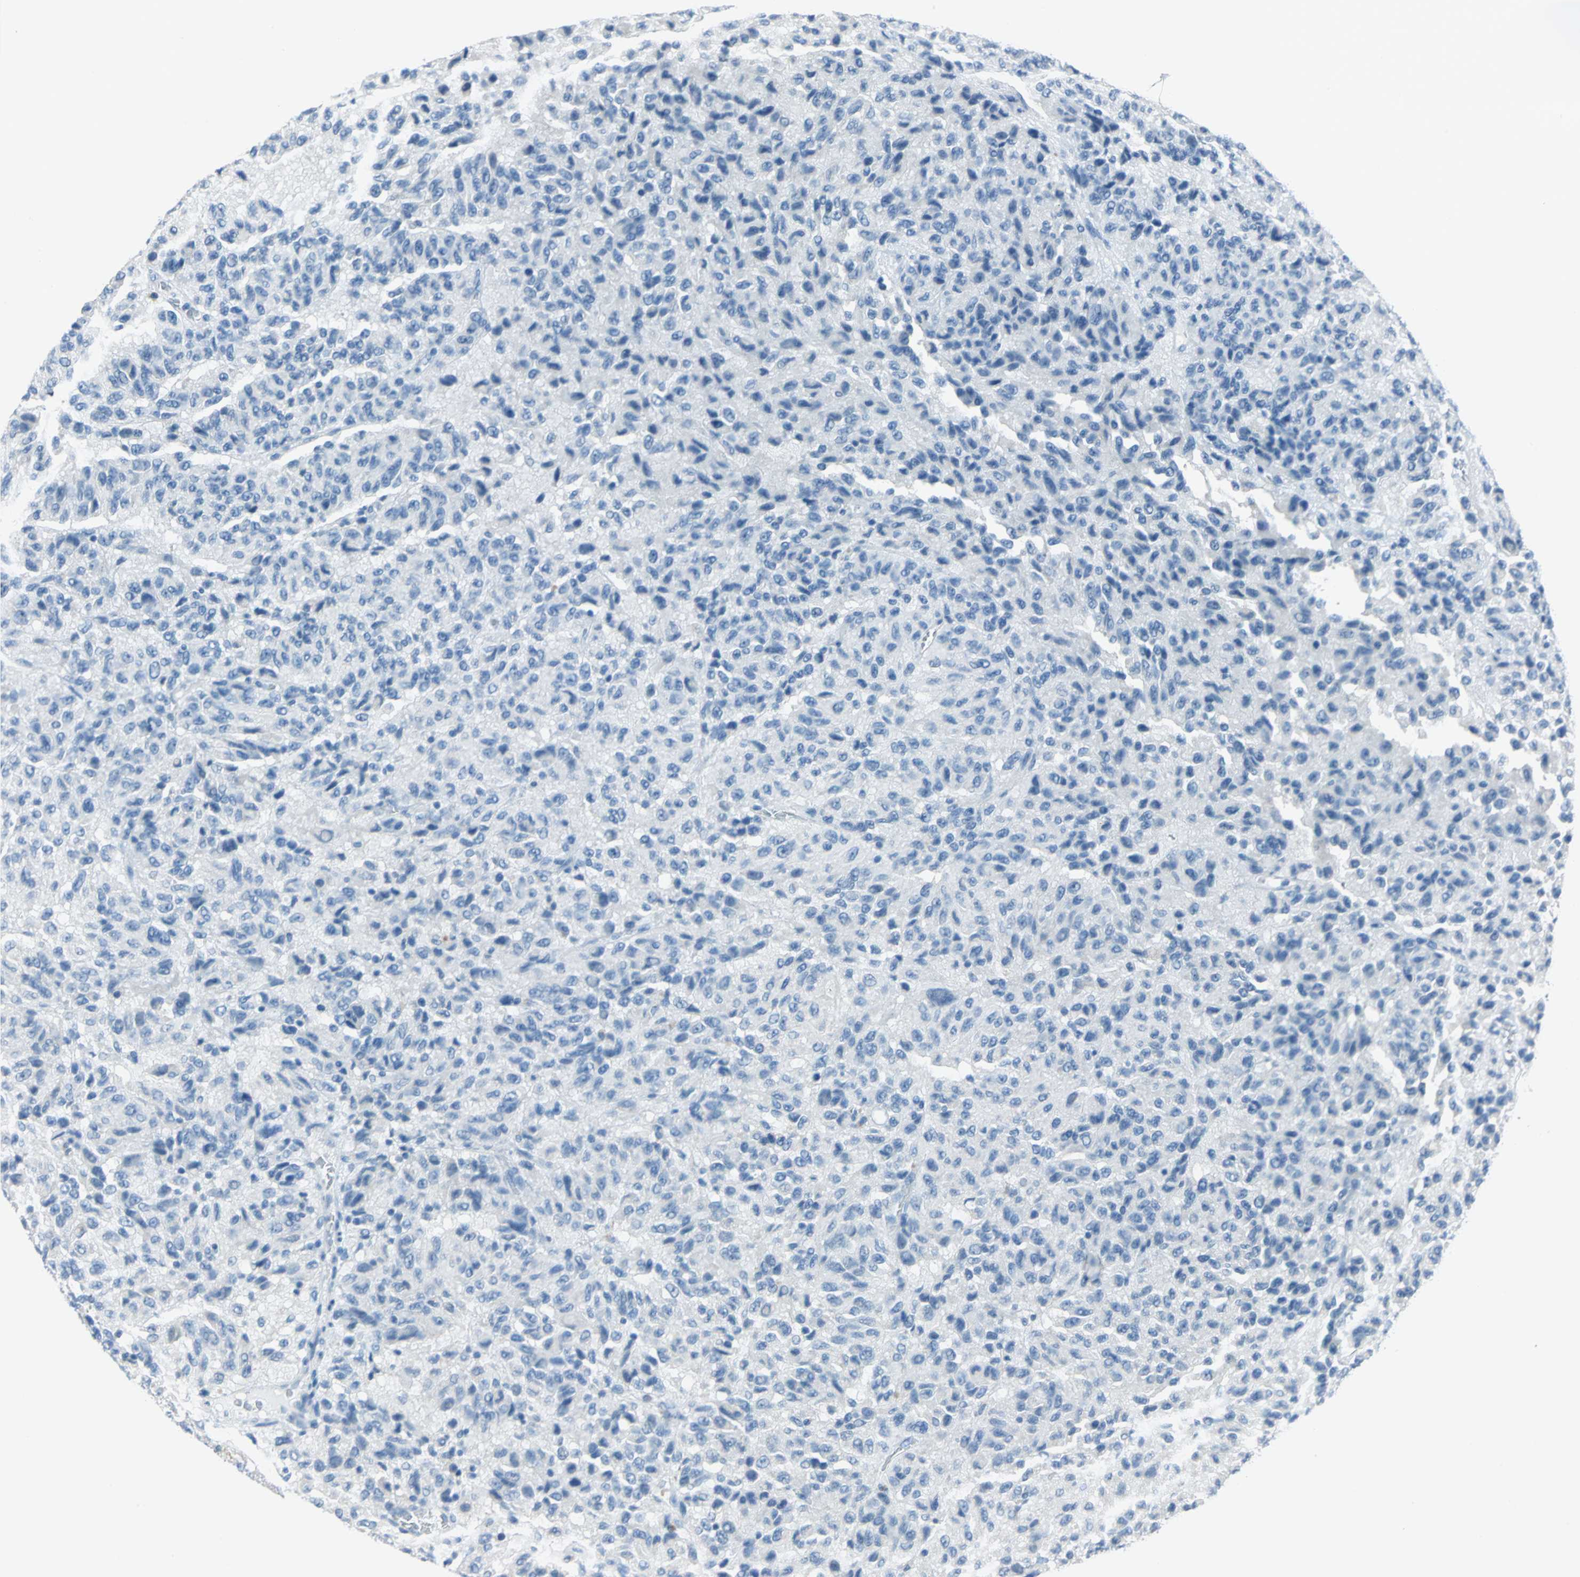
{"staining": {"intensity": "negative", "quantity": "none", "location": "none"}, "tissue": "melanoma", "cell_type": "Tumor cells", "image_type": "cancer", "snomed": [{"axis": "morphology", "description": "Malignant melanoma, Metastatic site"}, {"axis": "topography", "description": "Lung"}], "caption": "A high-resolution photomicrograph shows immunohistochemistry staining of melanoma, which shows no significant expression in tumor cells.", "gene": "PKLR", "patient": {"sex": "male", "age": 64}}